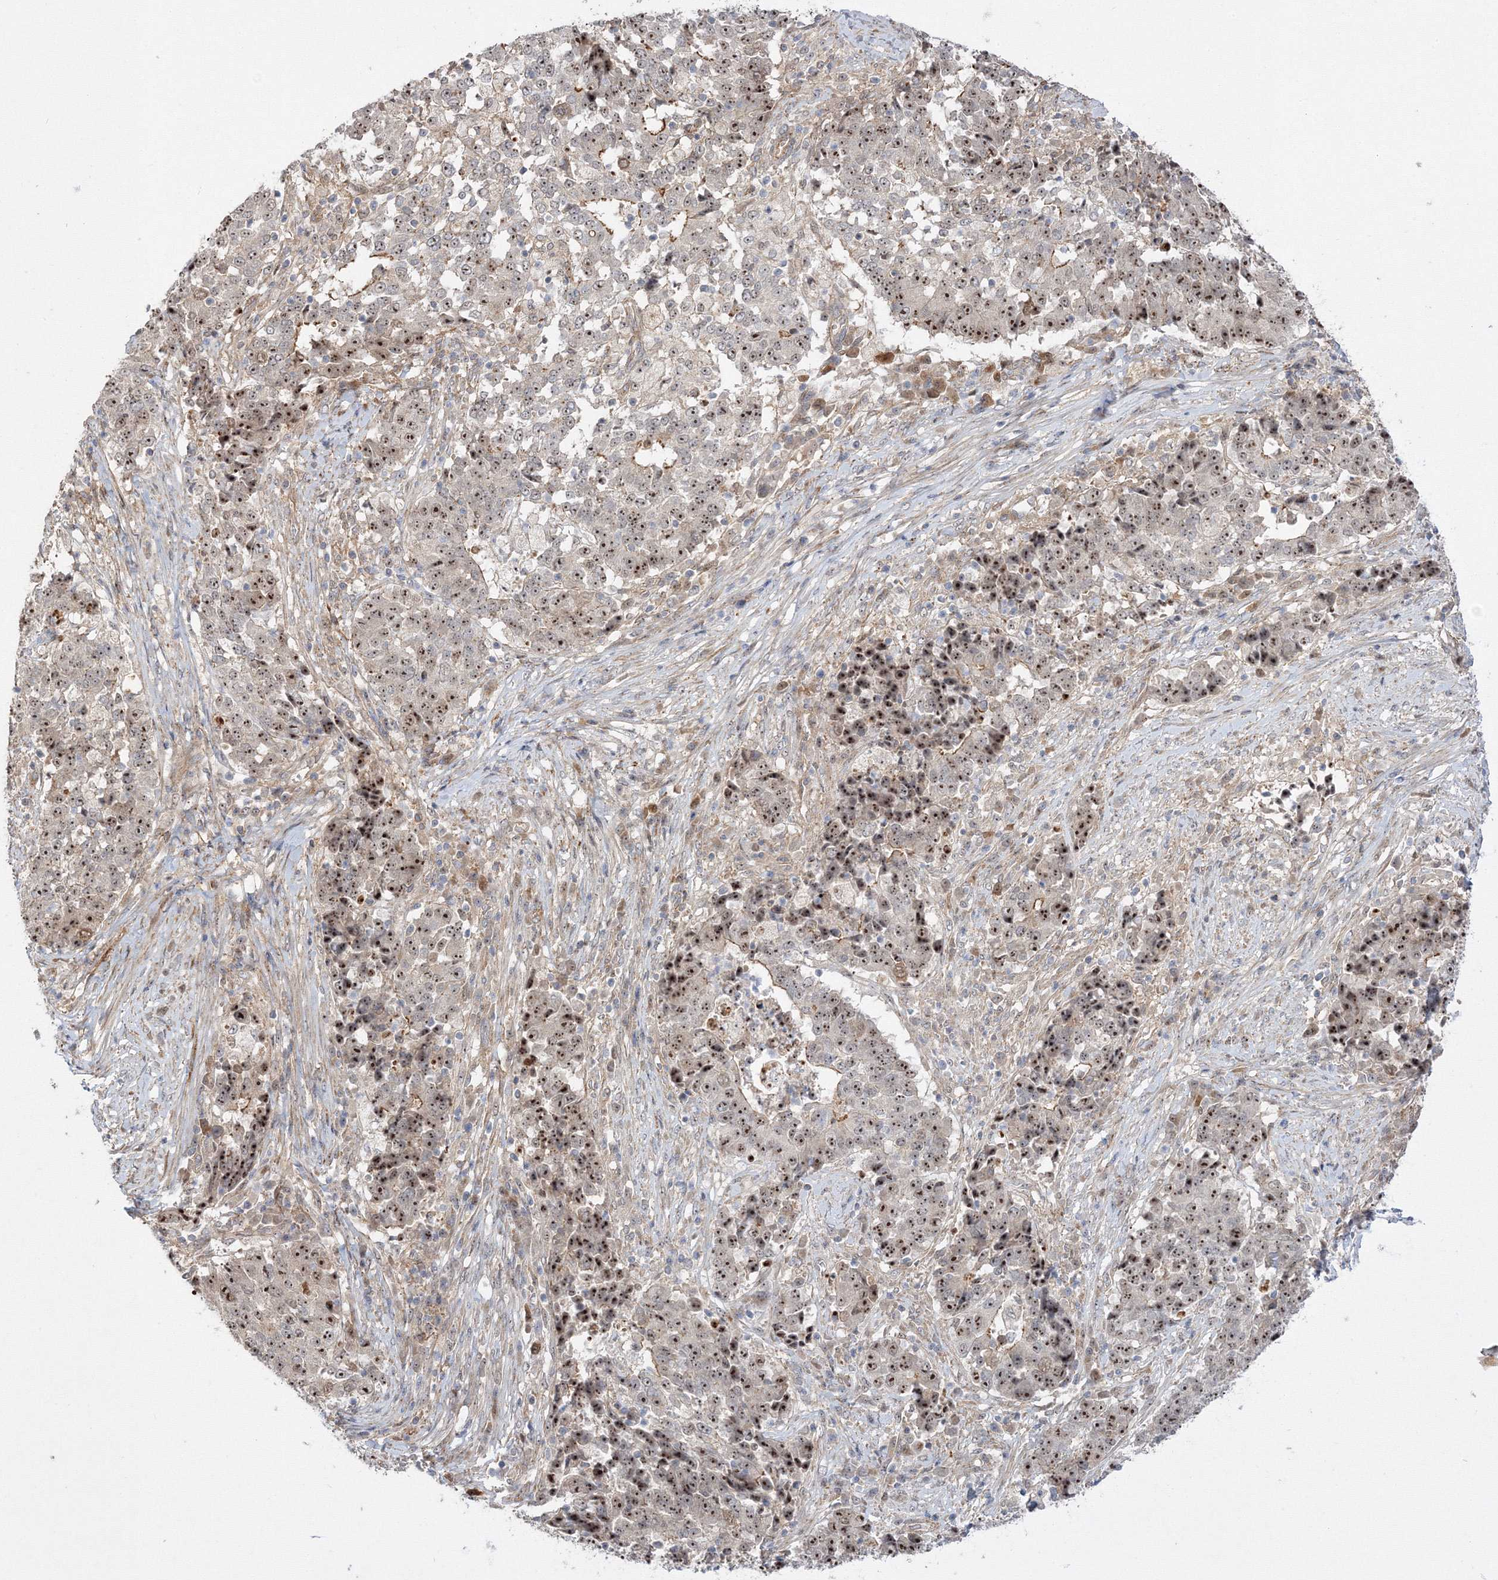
{"staining": {"intensity": "strong", "quantity": ">75%", "location": "nuclear"}, "tissue": "stomach cancer", "cell_type": "Tumor cells", "image_type": "cancer", "snomed": [{"axis": "morphology", "description": "Adenocarcinoma, NOS"}, {"axis": "topography", "description": "Stomach"}], "caption": "Tumor cells display high levels of strong nuclear positivity in about >75% of cells in human stomach cancer.", "gene": "NPM3", "patient": {"sex": "male", "age": 59}}